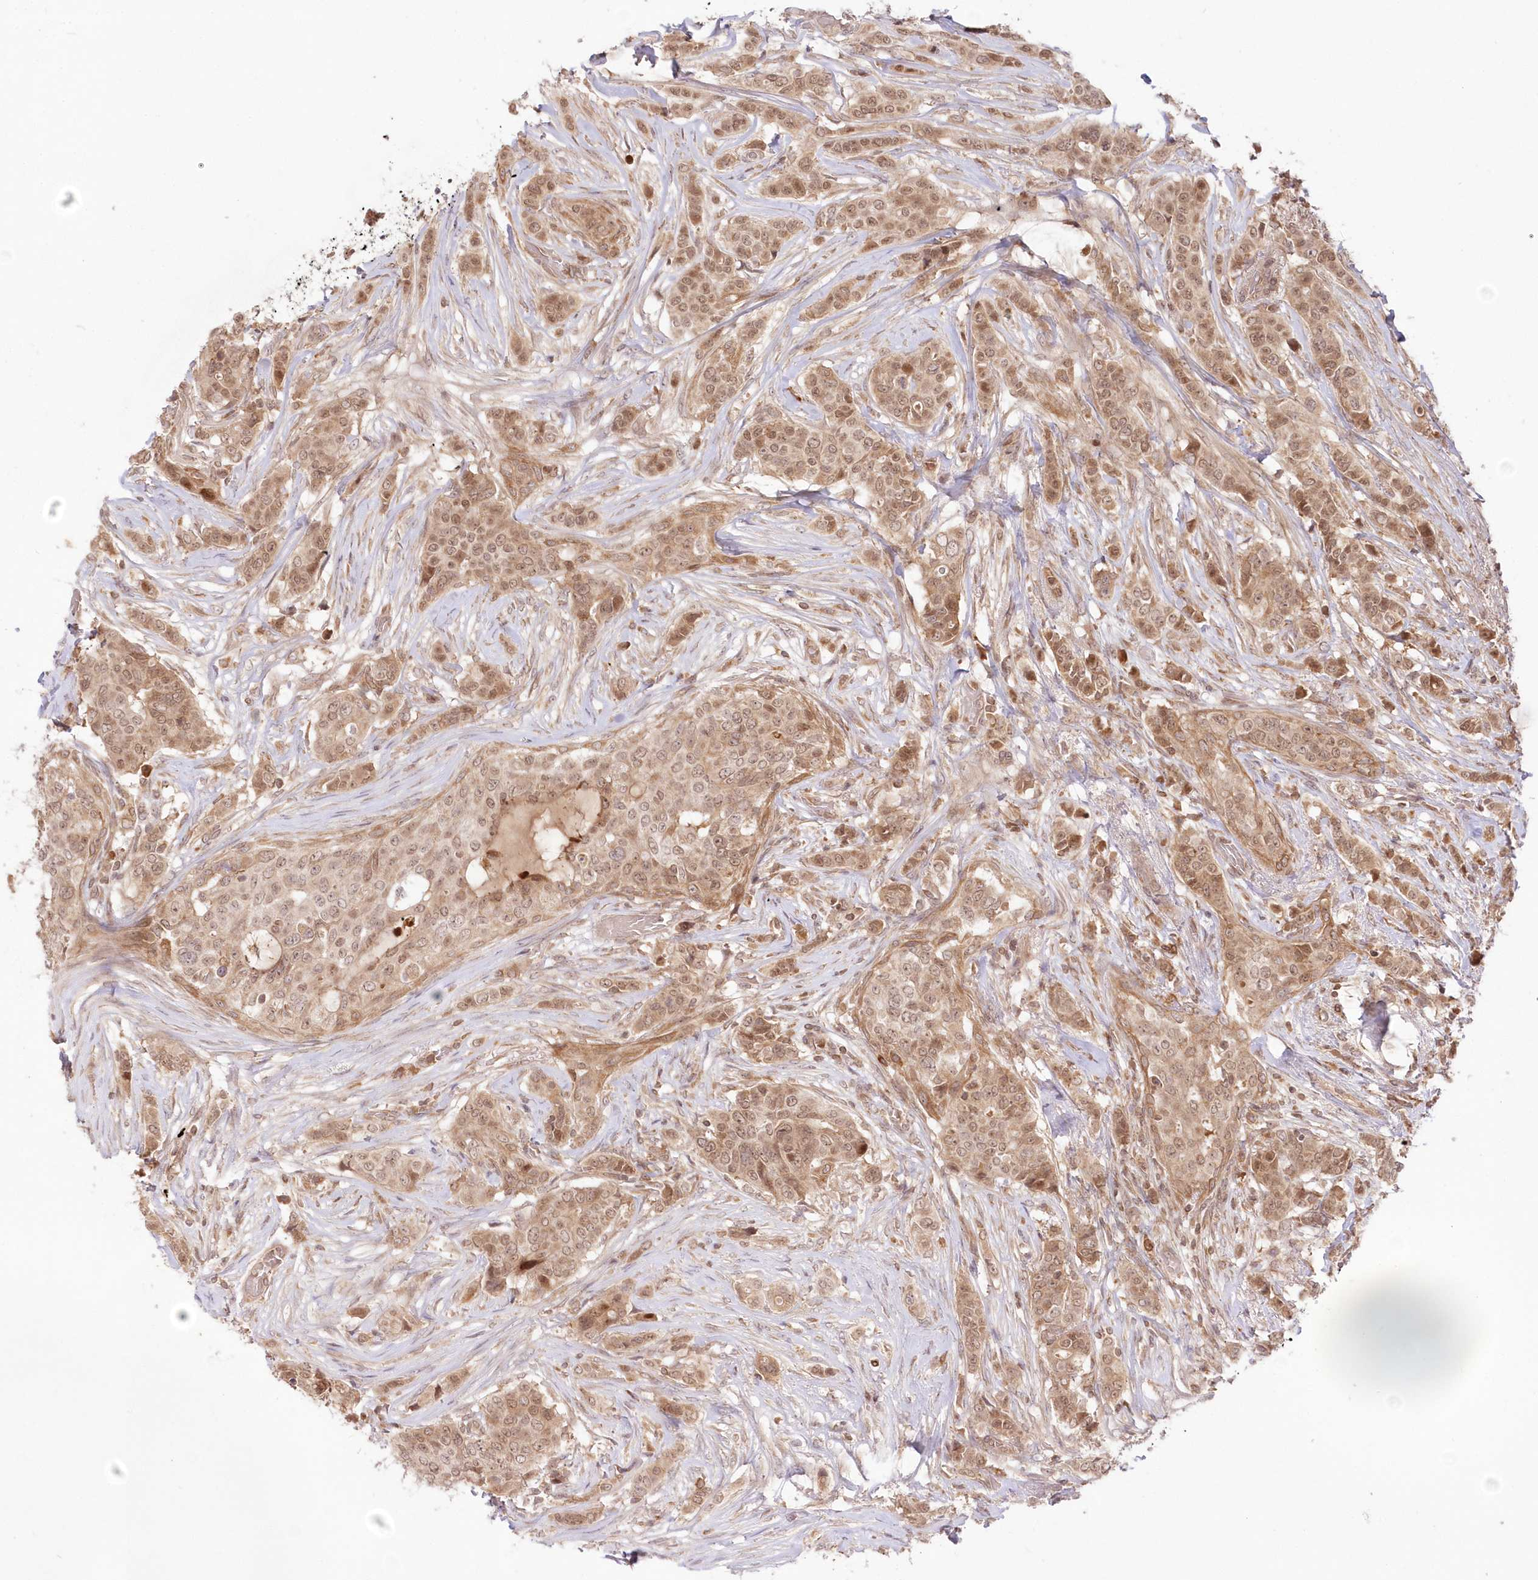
{"staining": {"intensity": "moderate", "quantity": ">75%", "location": "cytoplasmic/membranous,nuclear"}, "tissue": "breast cancer", "cell_type": "Tumor cells", "image_type": "cancer", "snomed": [{"axis": "morphology", "description": "Lobular carcinoma"}, {"axis": "topography", "description": "Breast"}], "caption": "Human lobular carcinoma (breast) stained for a protein (brown) displays moderate cytoplasmic/membranous and nuclear positive positivity in about >75% of tumor cells.", "gene": "MTMR3", "patient": {"sex": "female", "age": 51}}